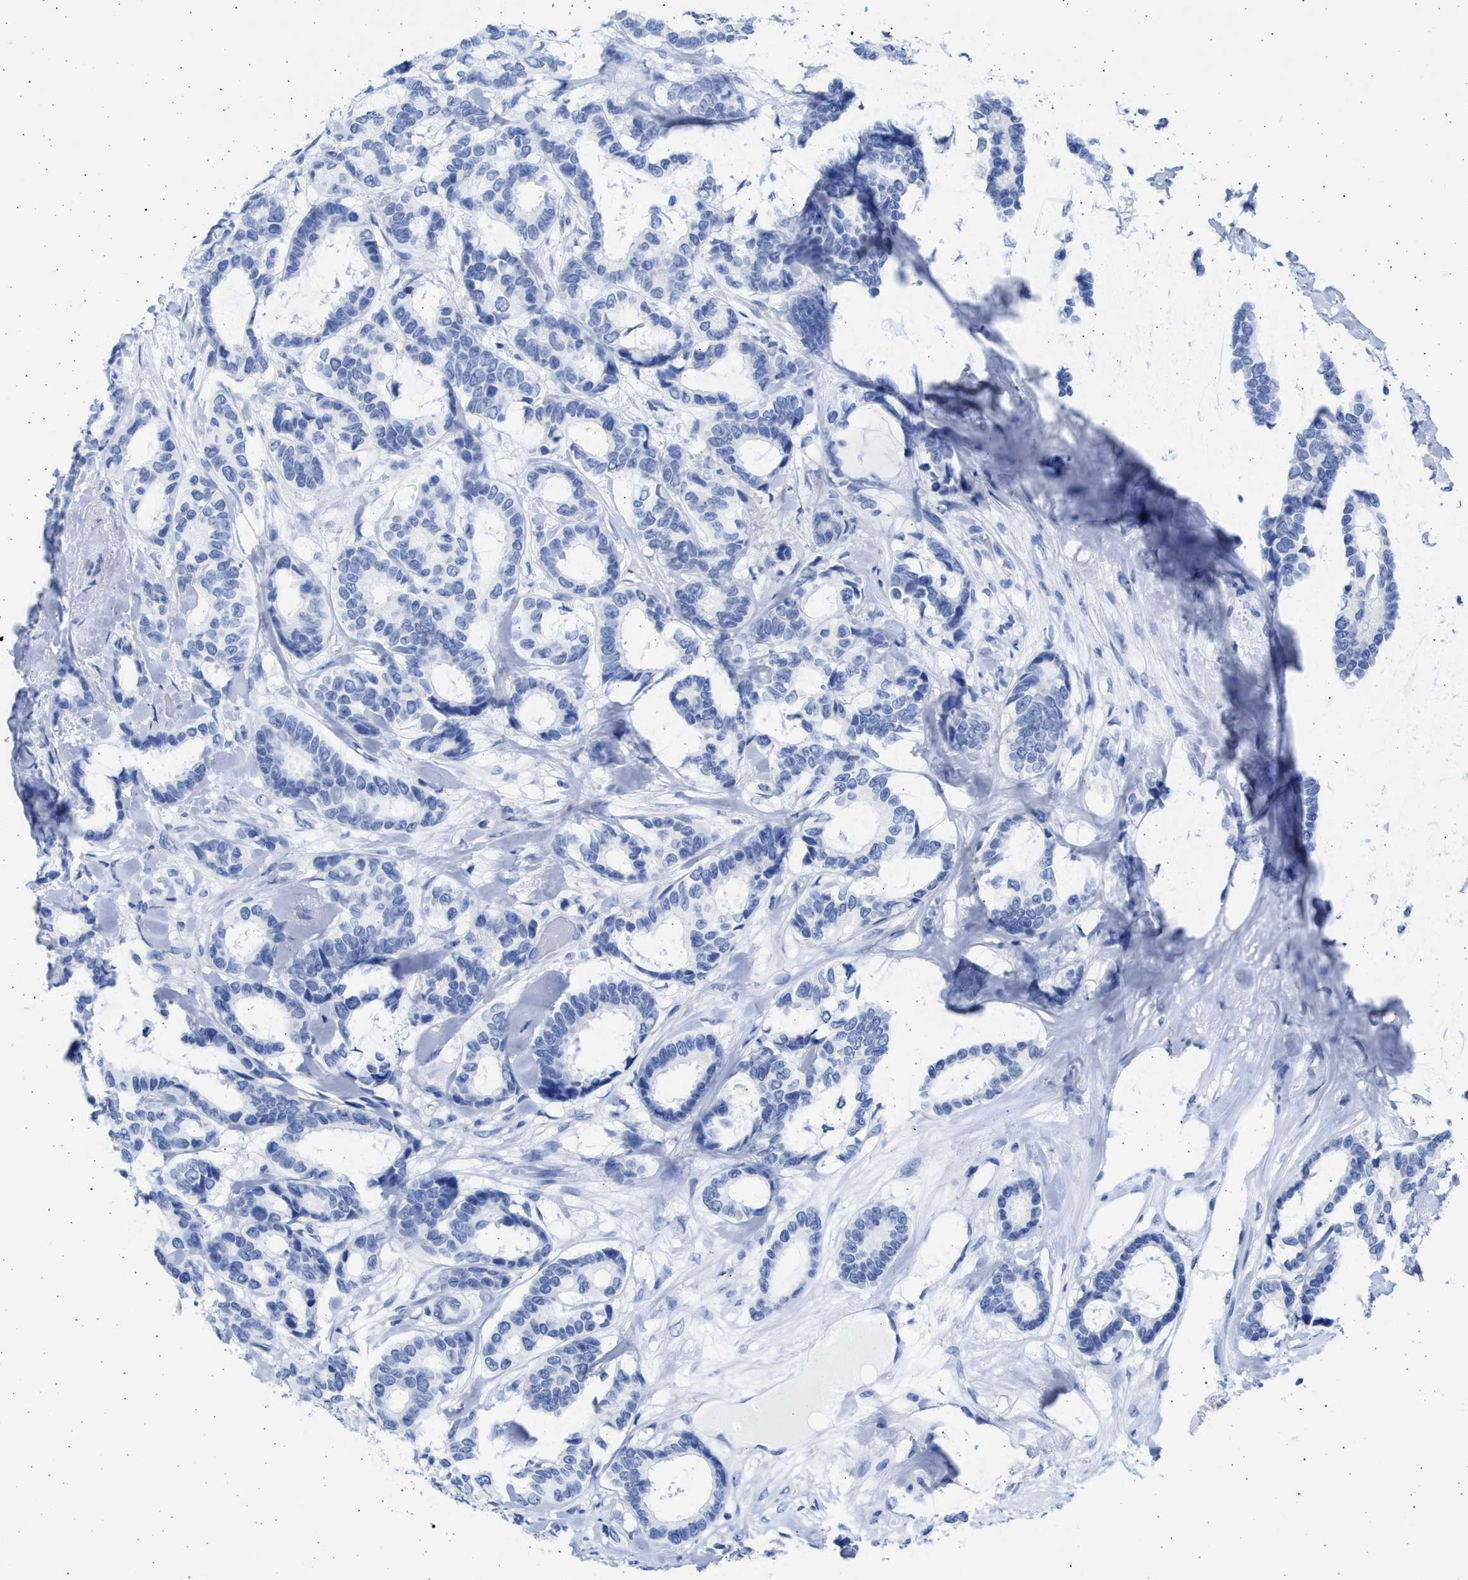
{"staining": {"intensity": "negative", "quantity": "none", "location": "none"}, "tissue": "breast cancer", "cell_type": "Tumor cells", "image_type": "cancer", "snomed": [{"axis": "morphology", "description": "Duct carcinoma"}, {"axis": "topography", "description": "Breast"}], "caption": "Micrograph shows no significant protein expression in tumor cells of breast cancer.", "gene": "ALDOC", "patient": {"sex": "female", "age": 87}}